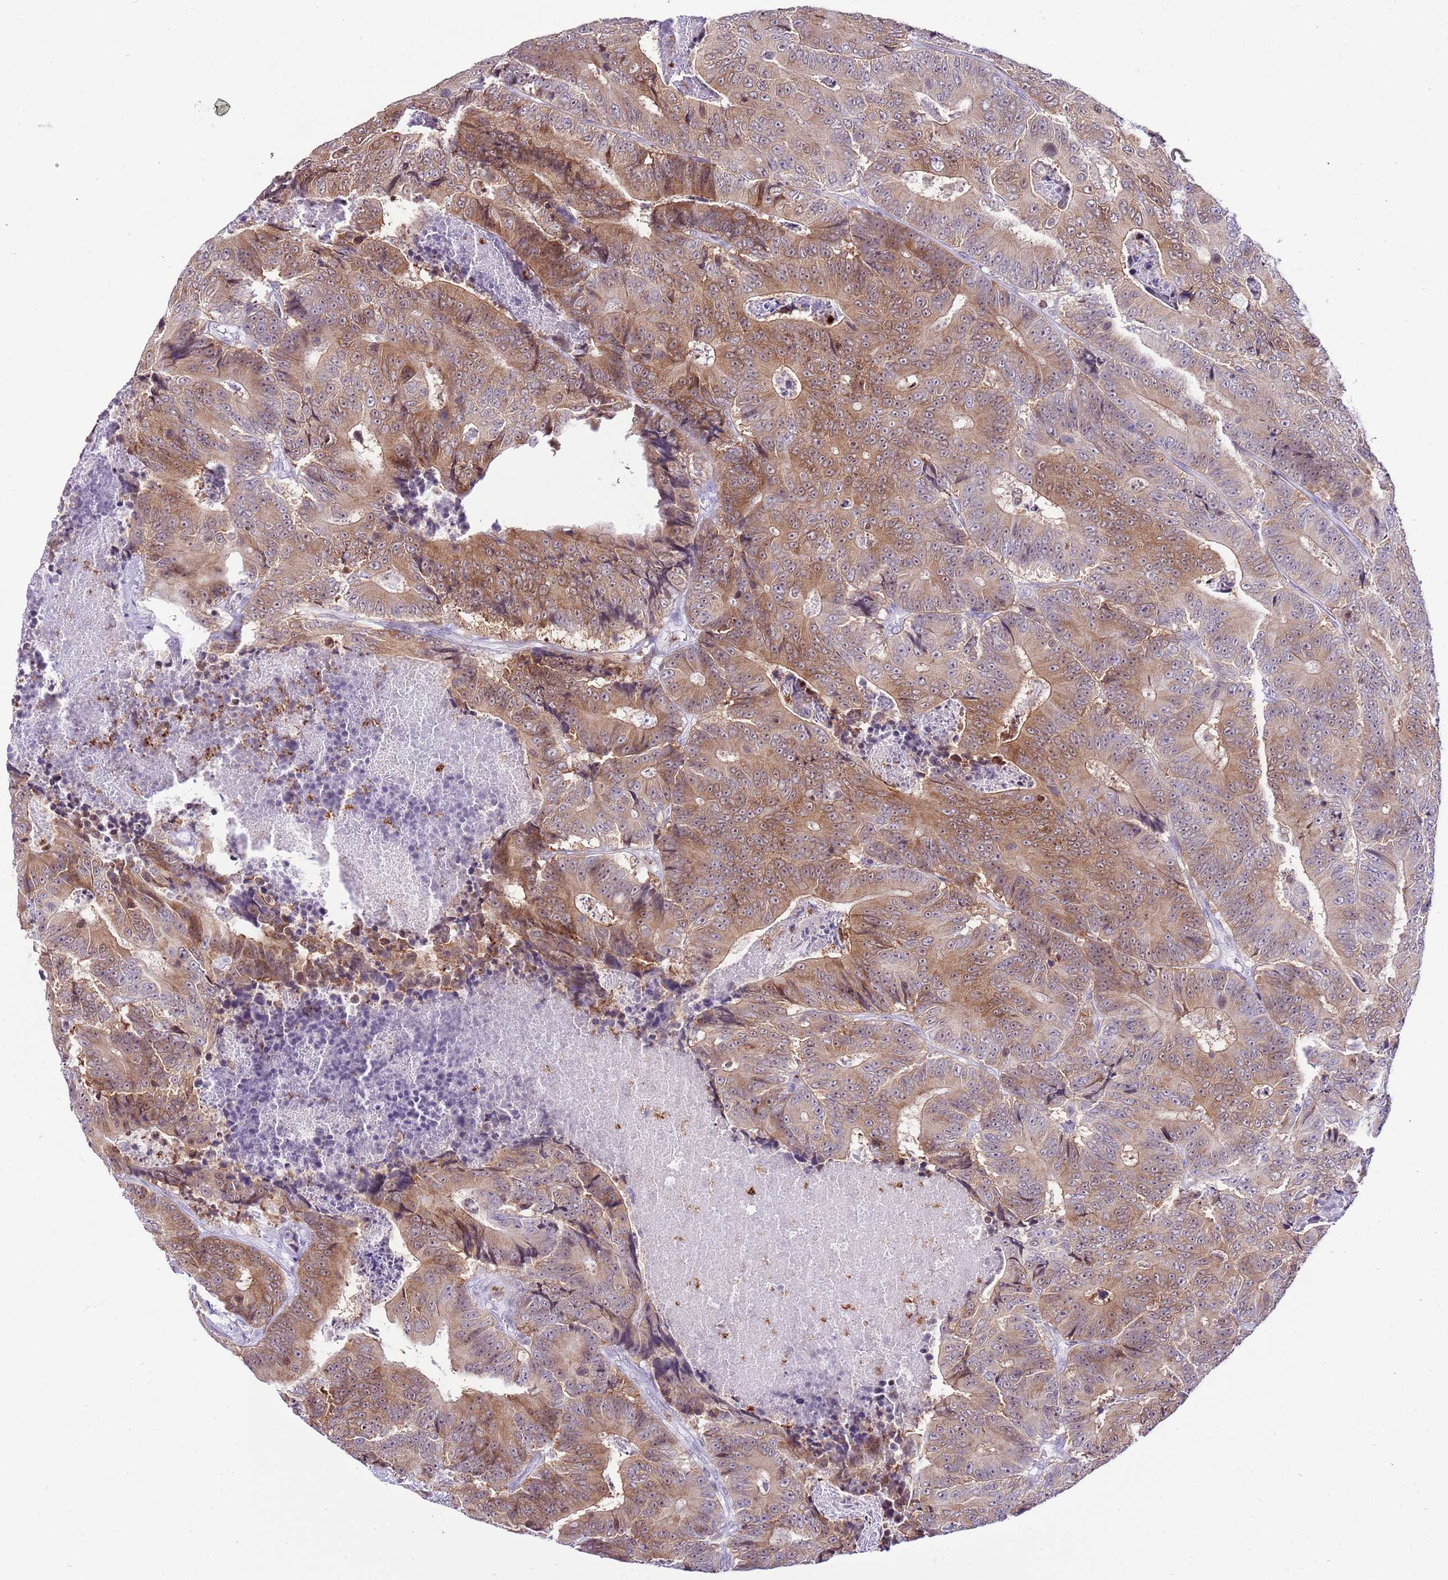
{"staining": {"intensity": "moderate", "quantity": ">75%", "location": "cytoplasmic/membranous,nuclear"}, "tissue": "colorectal cancer", "cell_type": "Tumor cells", "image_type": "cancer", "snomed": [{"axis": "morphology", "description": "Adenocarcinoma, NOS"}, {"axis": "topography", "description": "Colon"}], "caption": "The micrograph reveals staining of colorectal cancer (adenocarcinoma), revealing moderate cytoplasmic/membranous and nuclear protein positivity (brown color) within tumor cells. (DAB IHC, brown staining for protein, blue staining for nuclei).", "gene": "PRR15", "patient": {"sex": "male", "age": 83}}